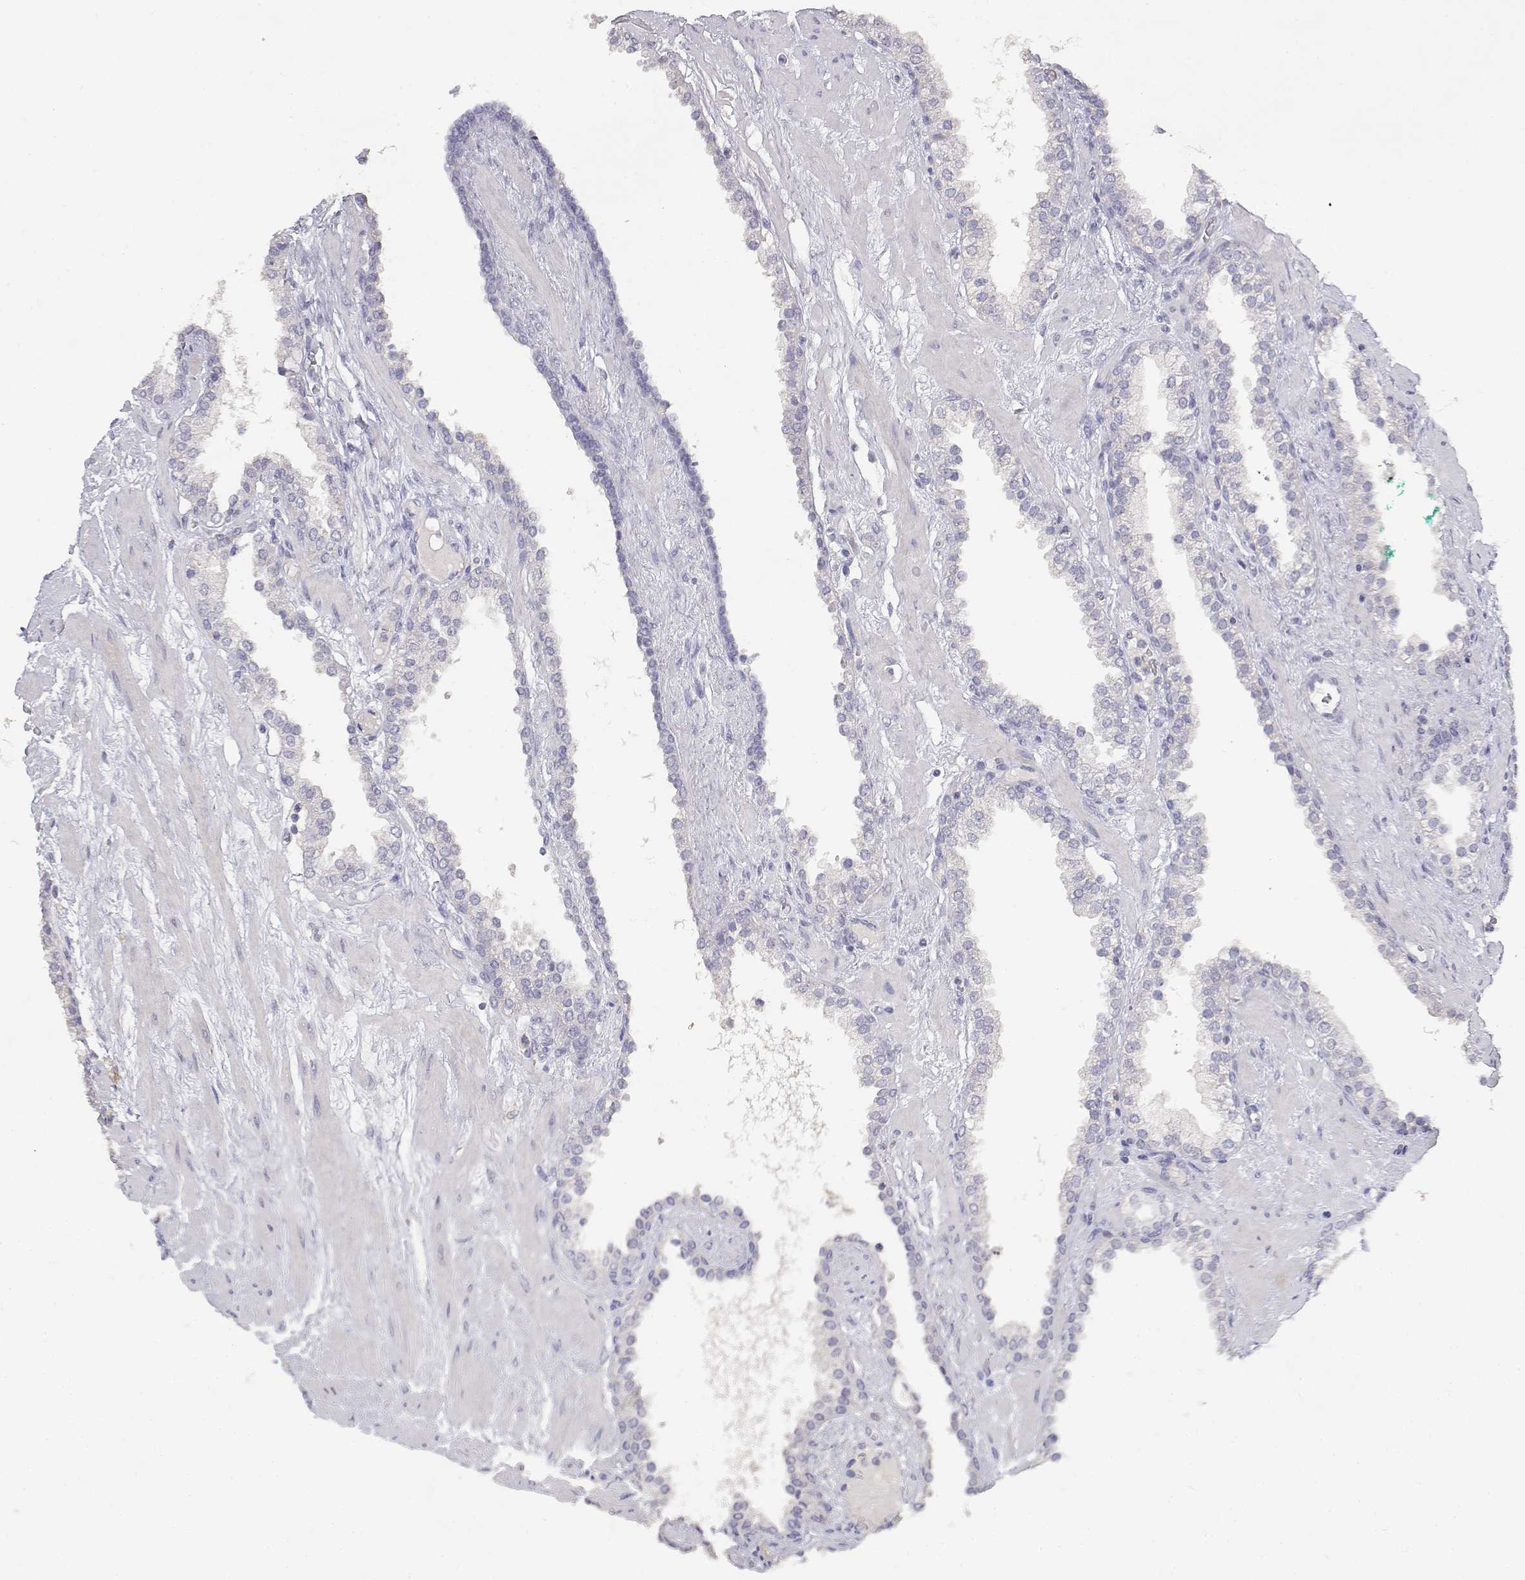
{"staining": {"intensity": "negative", "quantity": "none", "location": "none"}, "tissue": "prostate cancer", "cell_type": "Tumor cells", "image_type": "cancer", "snomed": [{"axis": "morphology", "description": "Adenocarcinoma, Low grade"}, {"axis": "topography", "description": "Prostate"}], "caption": "A photomicrograph of prostate cancer stained for a protein exhibits no brown staining in tumor cells.", "gene": "ADA", "patient": {"sex": "male", "age": 62}}